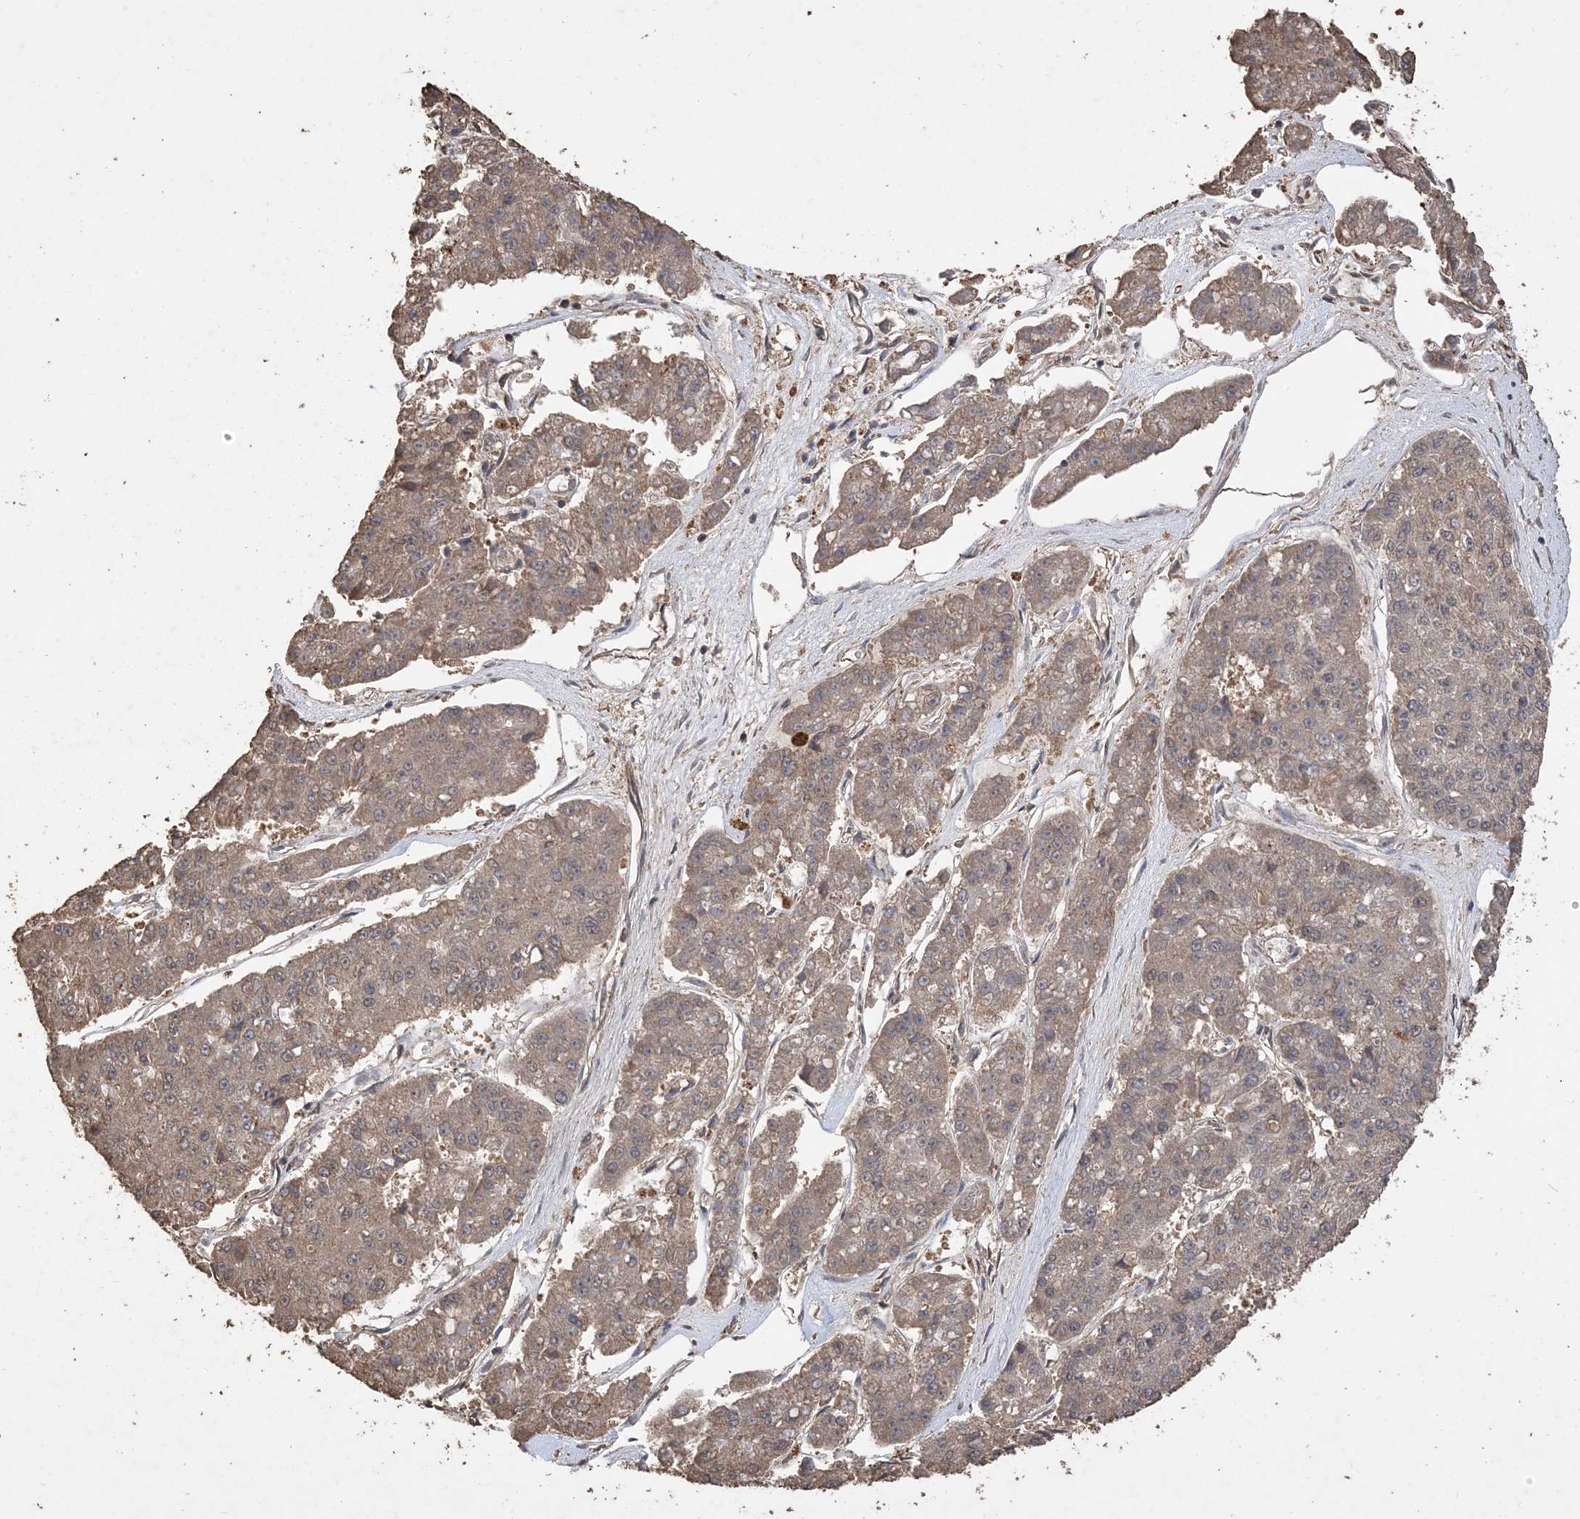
{"staining": {"intensity": "weak", "quantity": ">75%", "location": "cytoplasmic/membranous"}, "tissue": "pancreatic cancer", "cell_type": "Tumor cells", "image_type": "cancer", "snomed": [{"axis": "morphology", "description": "Adenocarcinoma, NOS"}, {"axis": "topography", "description": "Pancreas"}], "caption": "Tumor cells exhibit low levels of weak cytoplasmic/membranous staining in about >75% of cells in pancreatic cancer.", "gene": "ZKSCAN5", "patient": {"sex": "male", "age": 50}}